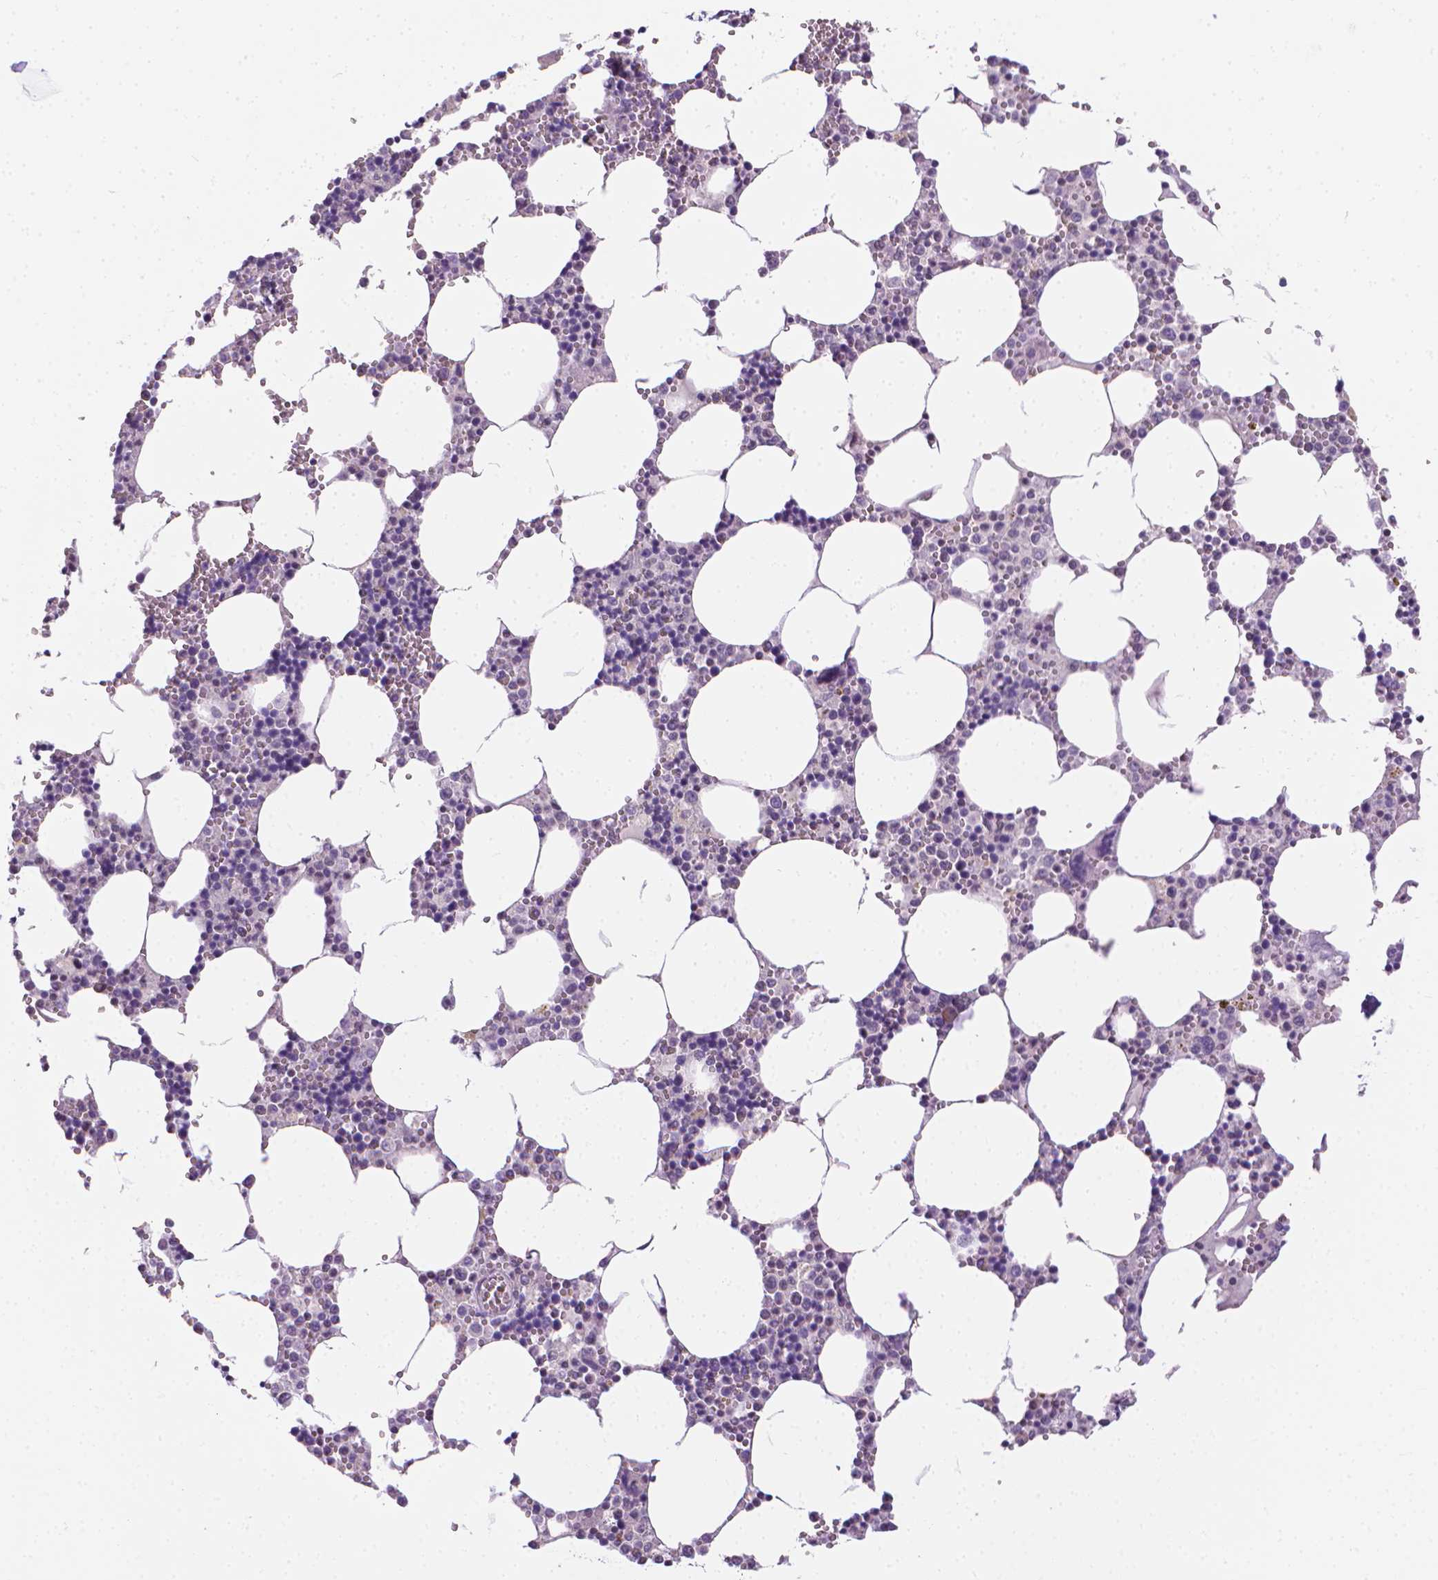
{"staining": {"intensity": "negative", "quantity": "none", "location": "none"}, "tissue": "bone marrow", "cell_type": "Hematopoietic cells", "image_type": "normal", "snomed": [{"axis": "morphology", "description": "Normal tissue, NOS"}, {"axis": "topography", "description": "Bone marrow"}], "caption": "This is an immunohistochemistry (IHC) image of unremarkable bone marrow. There is no staining in hematopoietic cells.", "gene": "NCAN", "patient": {"sex": "male", "age": 54}}